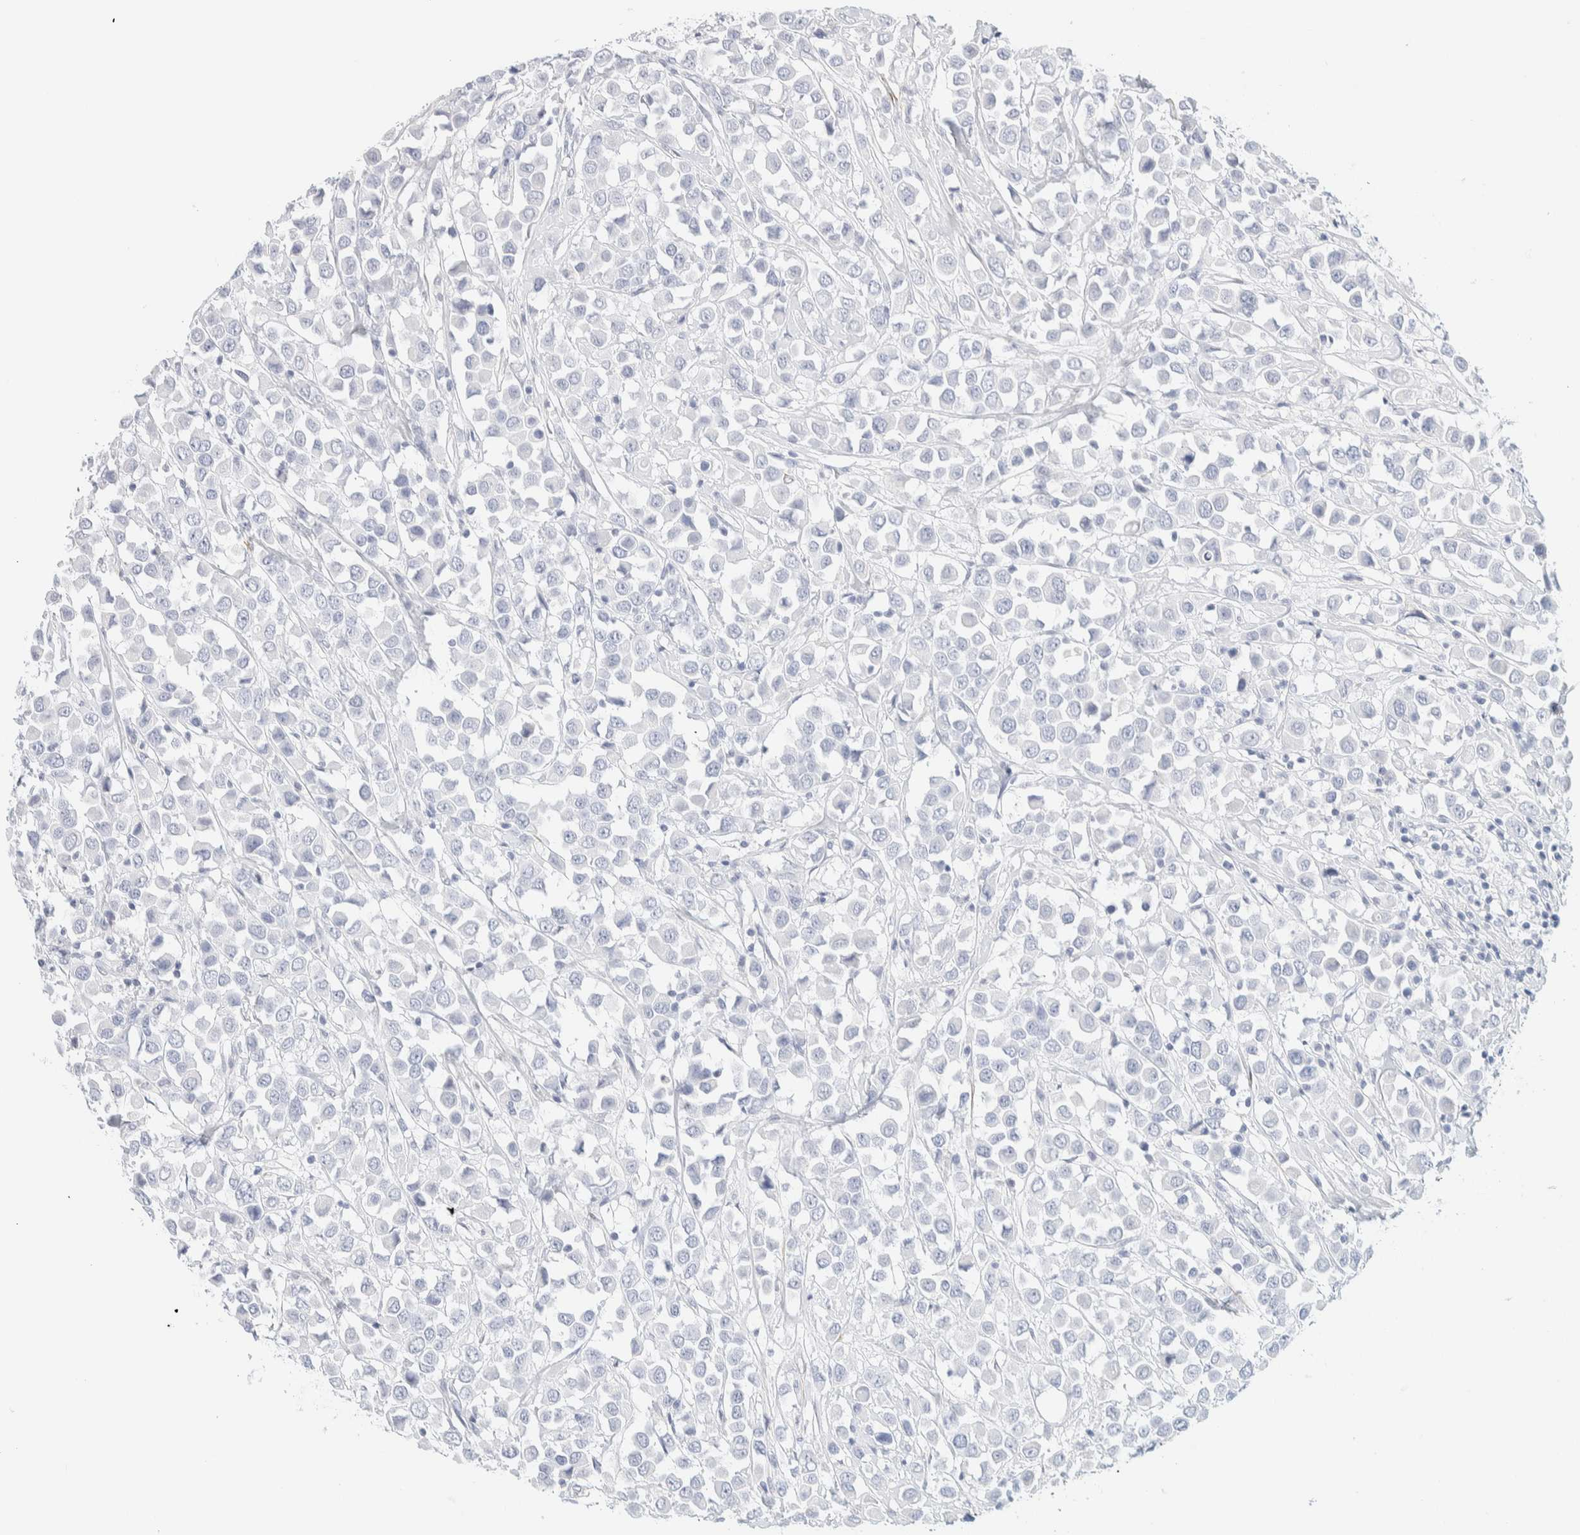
{"staining": {"intensity": "negative", "quantity": "none", "location": "none"}, "tissue": "breast cancer", "cell_type": "Tumor cells", "image_type": "cancer", "snomed": [{"axis": "morphology", "description": "Duct carcinoma"}, {"axis": "topography", "description": "Breast"}], "caption": "A photomicrograph of human breast cancer (intraductal carcinoma) is negative for staining in tumor cells.", "gene": "AFMID", "patient": {"sex": "female", "age": 61}}